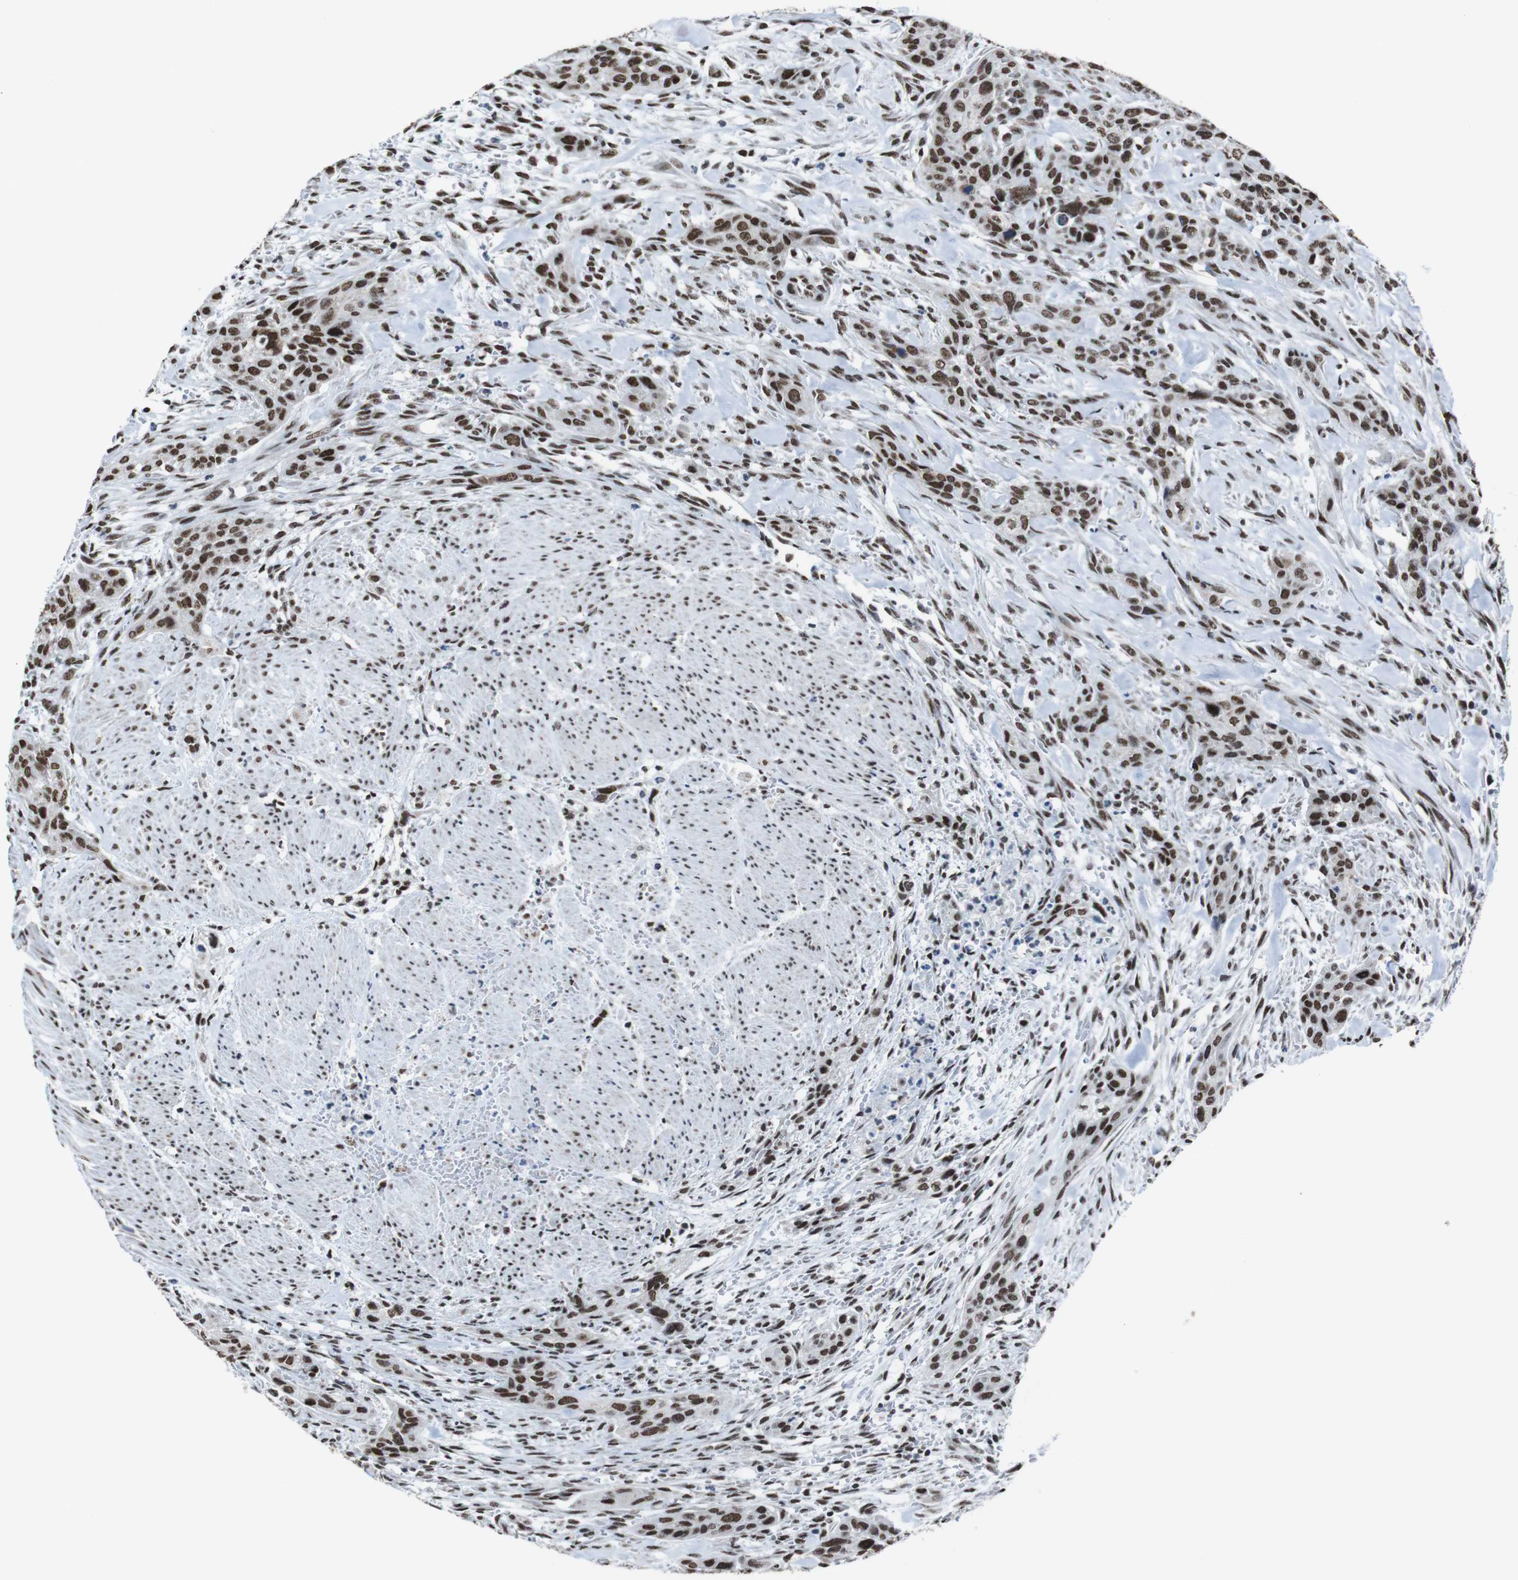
{"staining": {"intensity": "strong", "quantity": ">75%", "location": "nuclear"}, "tissue": "urothelial cancer", "cell_type": "Tumor cells", "image_type": "cancer", "snomed": [{"axis": "morphology", "description": "Urothelial carcinoma, High grade"}, {"axis": "topography", "description": "Urinary bladder"}], "caption": "Protein staining by immunohistochemistry shows strong nuclear staining in approximately >75% of tumor cells in urothelial carcinoma (high-grade).", "gene": "ROMO1", "patient": {"sex": "male", "age": 35}}